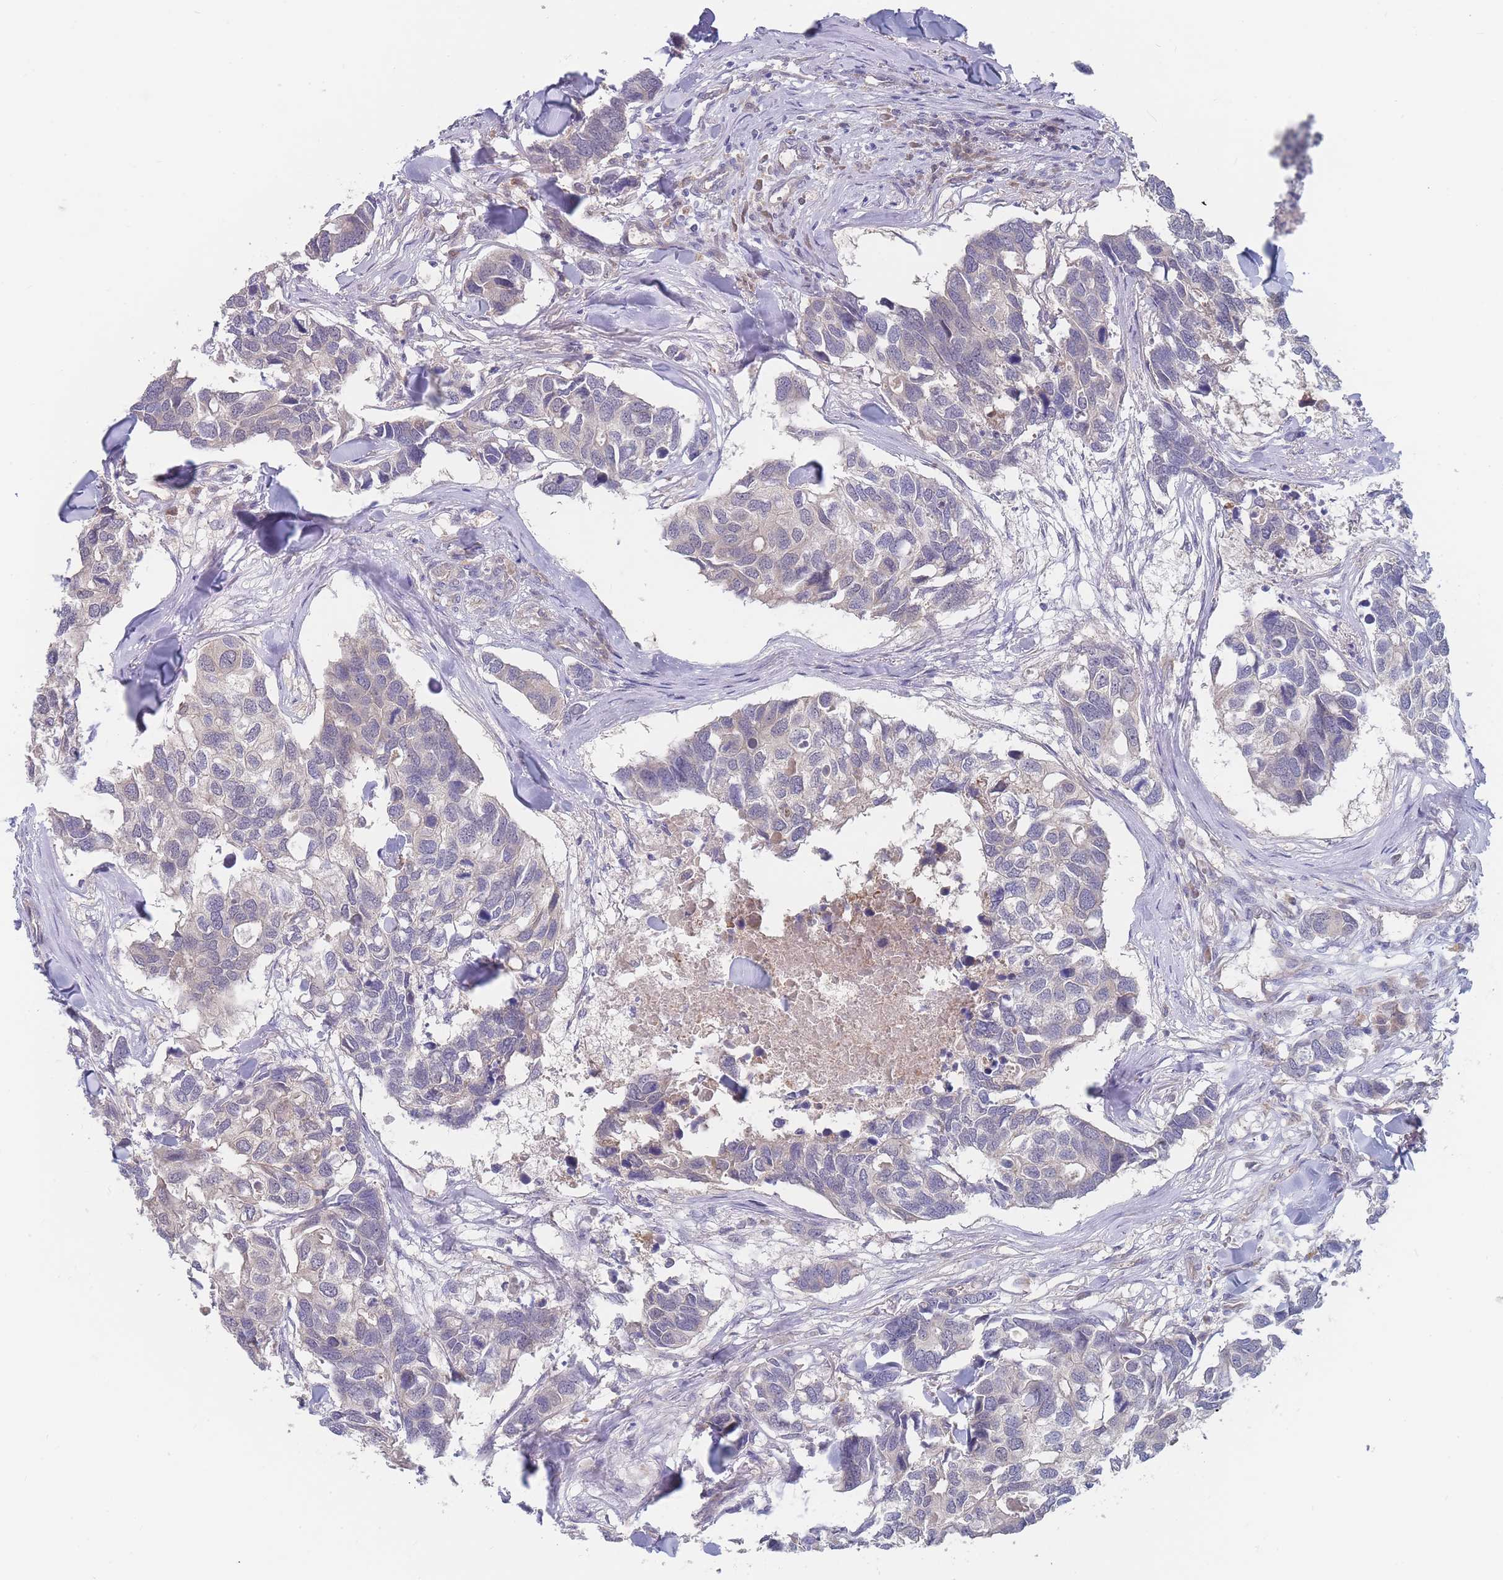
{"staining": {"intensity": "negative", "quantity": "none", "location": "none"}, "tissue": "breast cancer", "cell_type": "Tumor cells", "image_type": "cancer", "snomed": [{"axis": "morphology", "description": "Duct carcinoma"}, {"axis": "topography", "description": "Breast"}], "caption": "Immunohistochemical staining of breast cancer (infiltrating ductal carcinoma) exhibits no significant positivity in tumor cells.", "gene": "NUB1", "patient": {"sex": "female", "age": 83}}